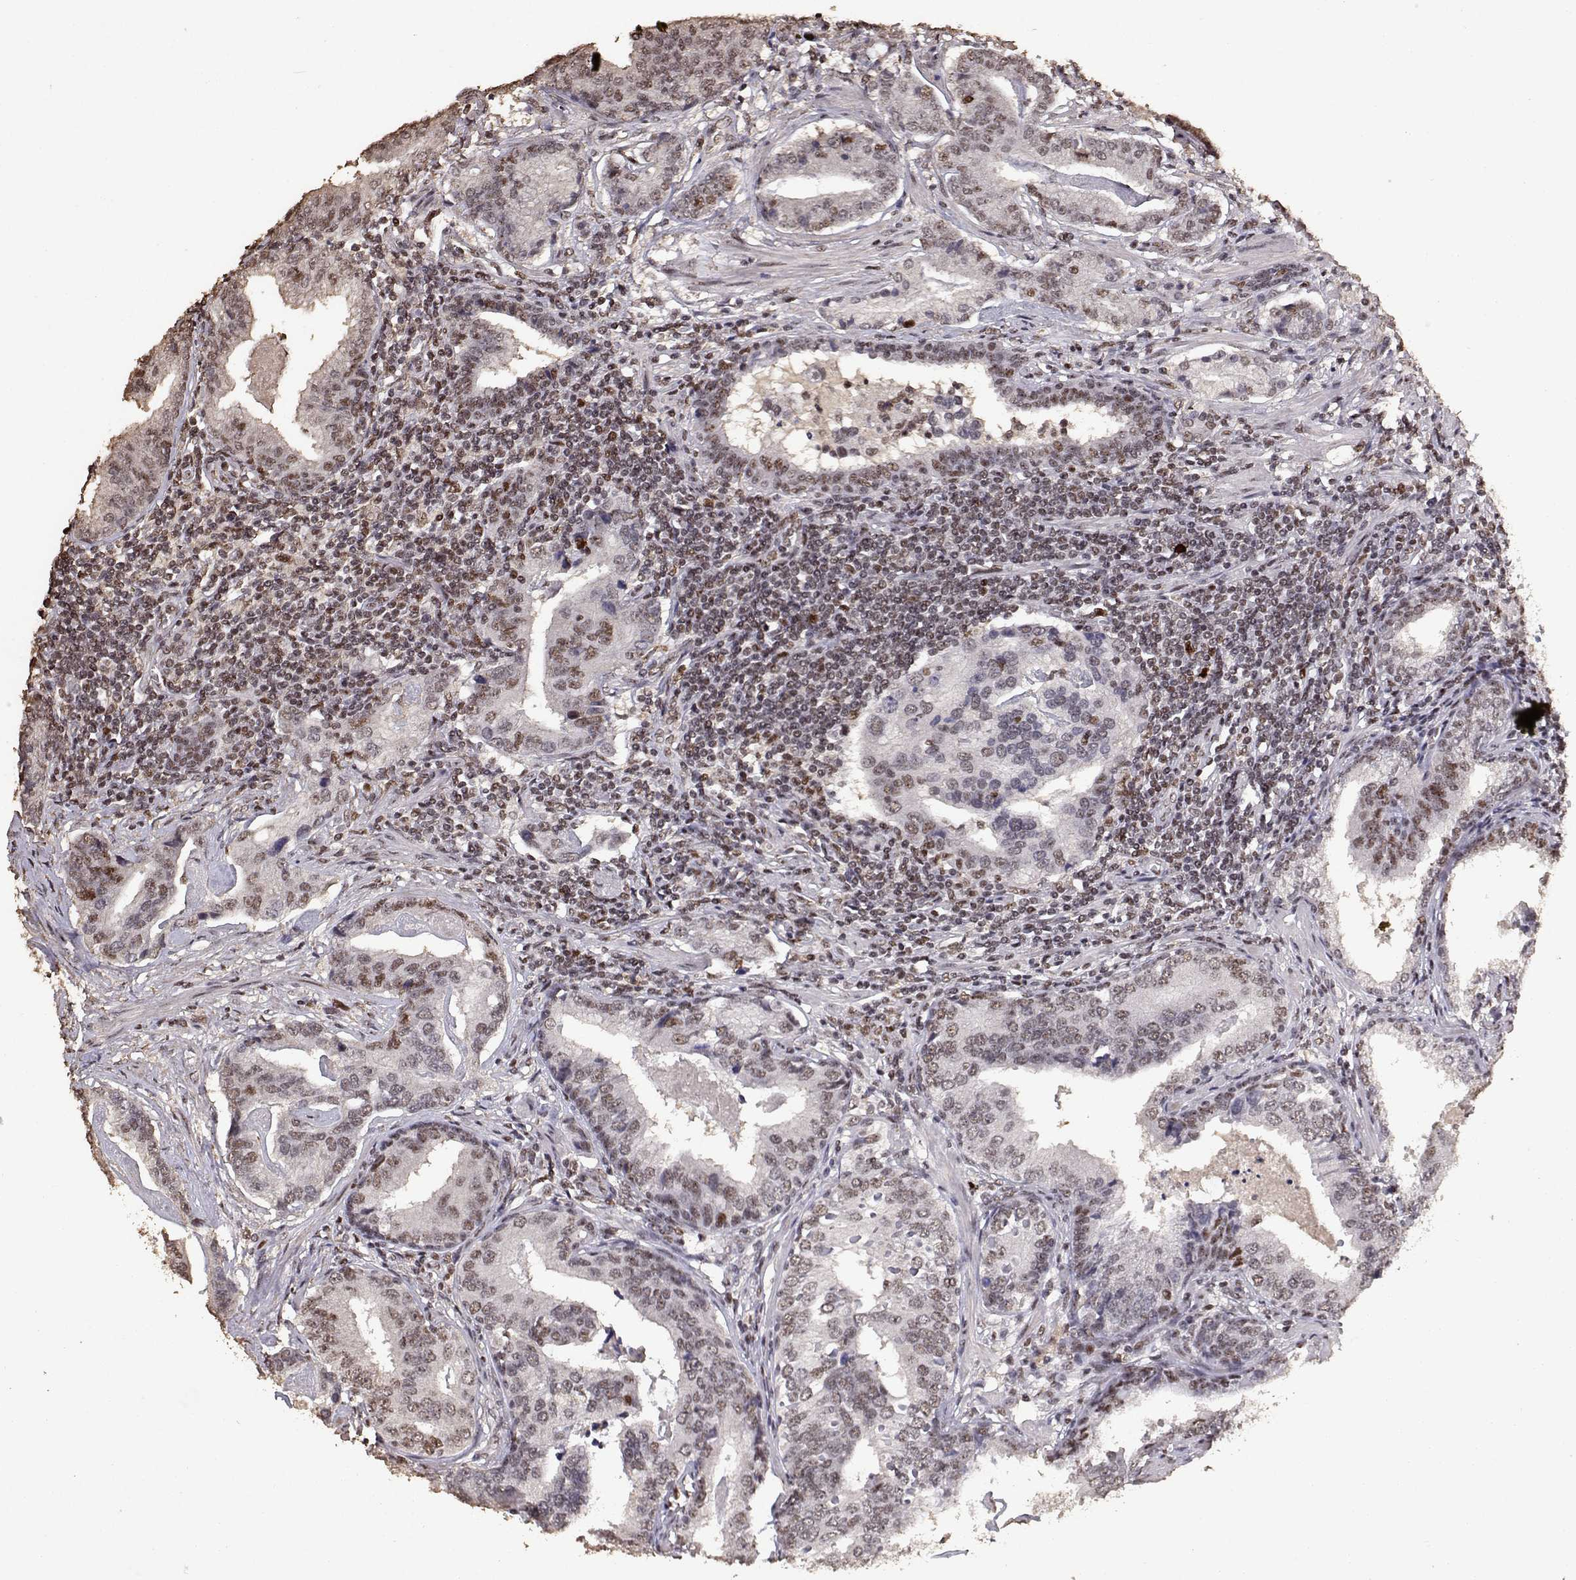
{"staining": {"intensity": "weak", "quantity": ">75%", "location": "nuclear"}, "tissue": "prostate cancer", "cell_type": "Tumor cells", "image_type": "cancer", "snomed": [{"axis": "morphology", "description": "Adenocarcinoma, NOS"}, {"axis": "topography", "description": "Prostate"}], "caption": "Protein staining exhibits weak nuclear expression in about >75% of tumor cells in prostate cancer.", "gene": "TOE1", "patient": {"sex": "male", "age": 64}}